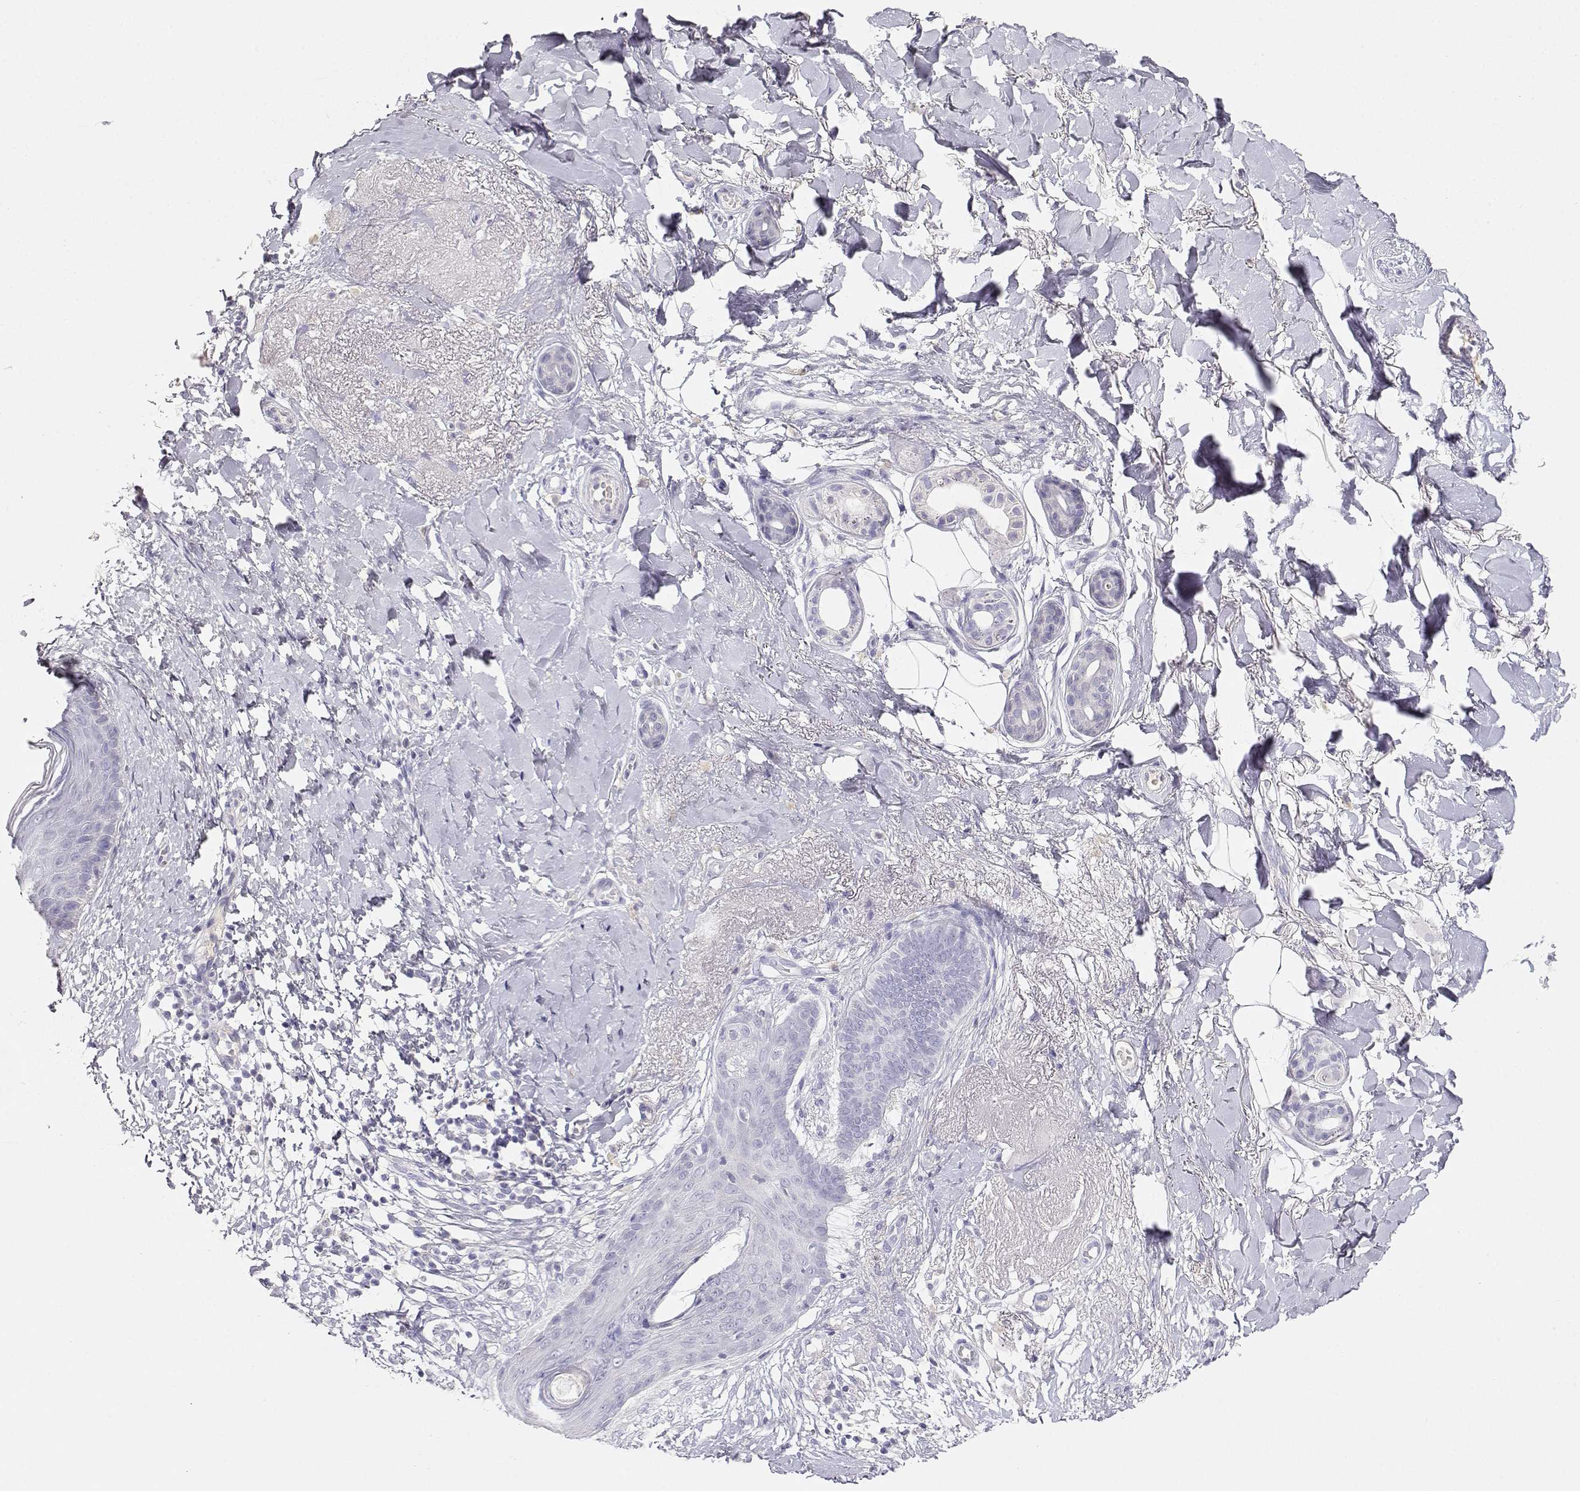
{"staining": {"intensity": "negative", "quantity": "none", "location": "none"}, "tissue": "skin cancer", "cell_type": "Tumor cells", "image_type": "cancer", "snomed": [{"axis": "morphology", "description": "Normal tissue, NOS"}, {"axis": "morphology", "description": "Basal cell carcinoma"}, {"axis": "topography", "description": "Skin"}], "caption": "DAB (3,3'-diaminobenzidine) immunohistochemical staining of human basal cell carcinoma (skin) exhibits no significant staining in tumor cells.", "gene": "GPR174", "patient": {"sex": "male", "age": 84}}